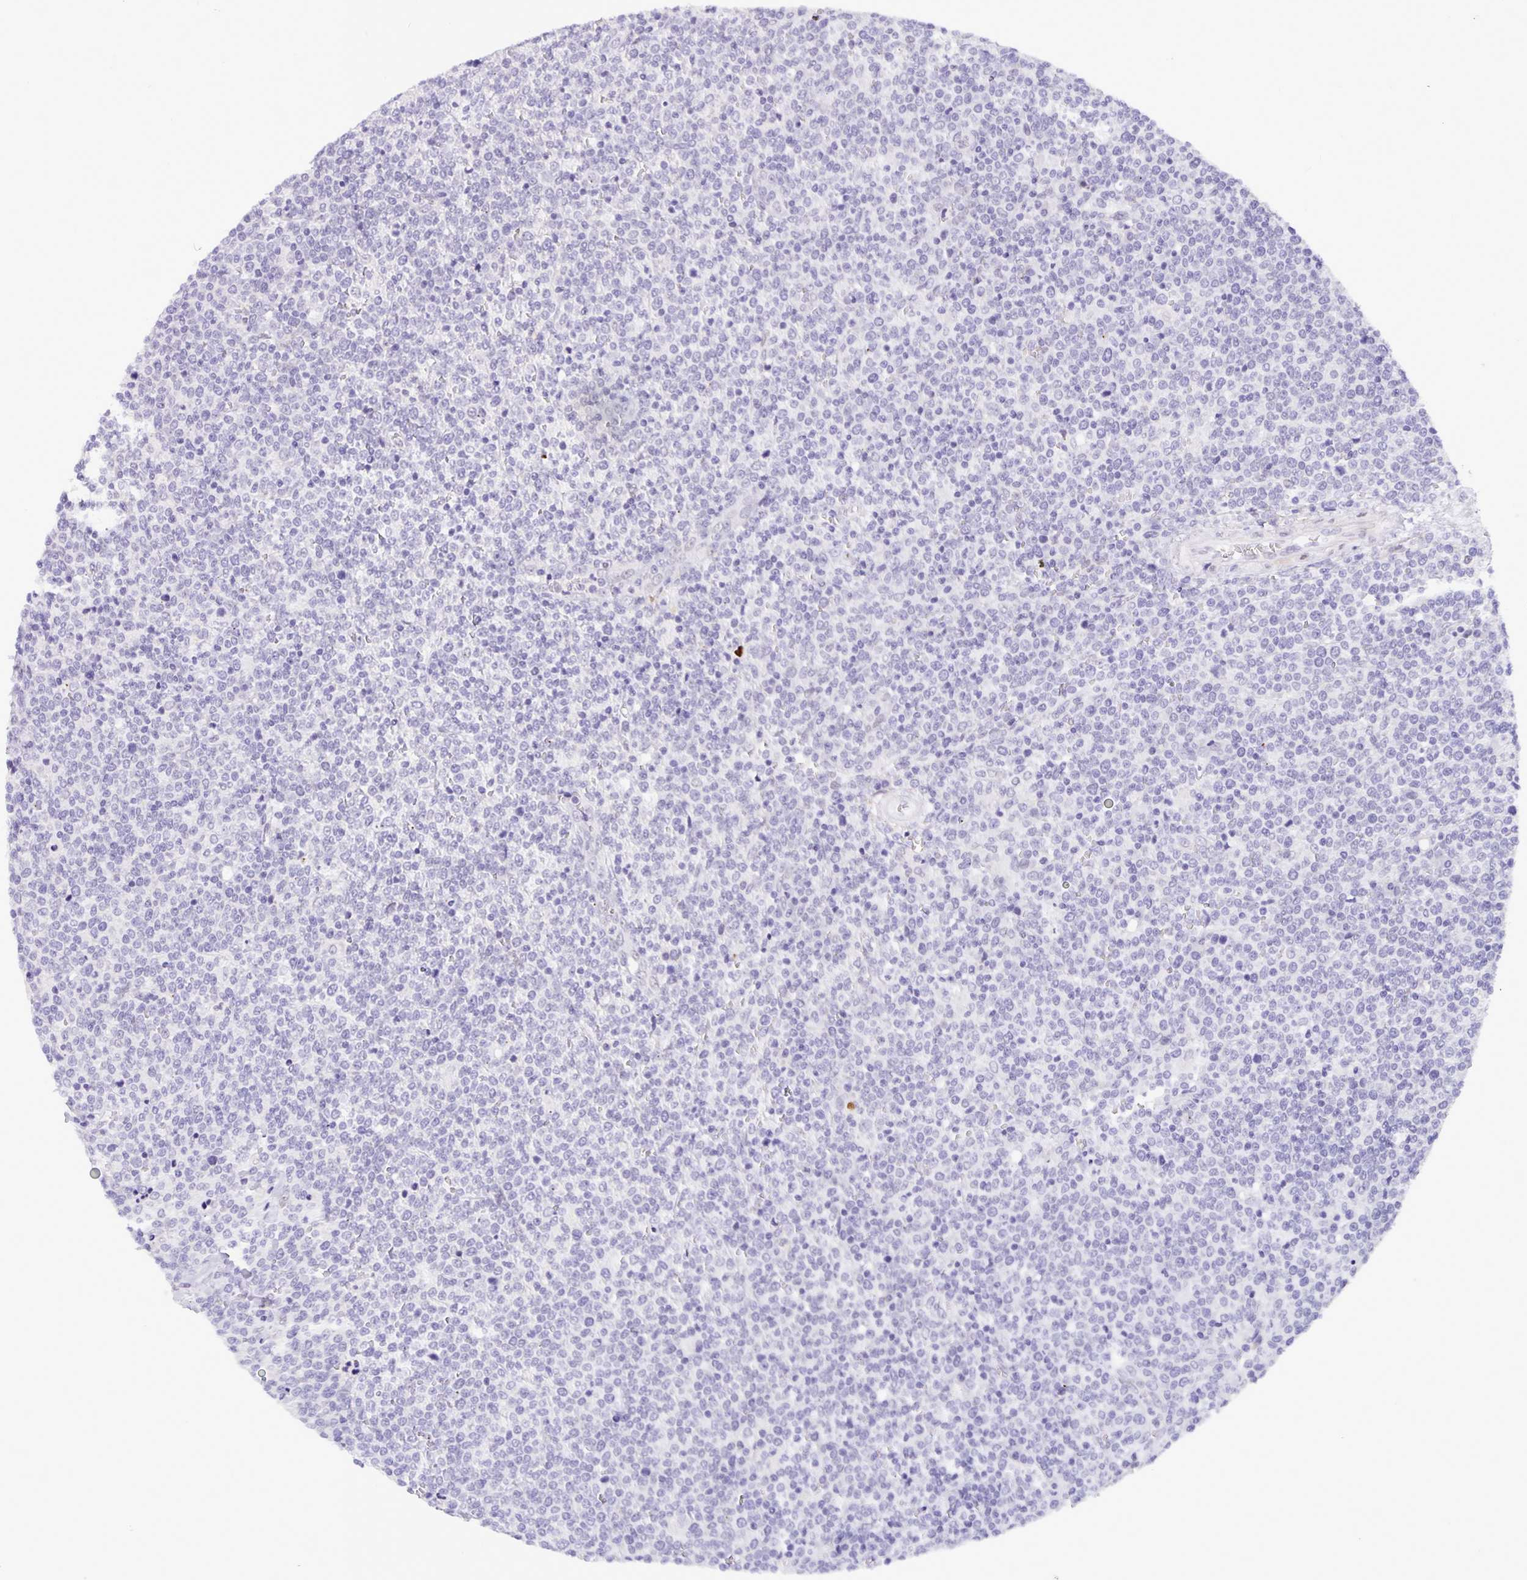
{"staining": {"intensity": "negative", "quantity": "none", "location": "none"}, "tissue": "lymphoma", "cell_type": "Tumor cells", "image_type": "cancer", "snomed": [{"axis": "morphology", "description": "Malignant lymphoma, non-Hodgkin's type, High grade"}, {"axis": "topography", "description": "Lymph node"}], "caption": "DAB immunohistochemical staining of lymphoma shows no significant expression in tumor cells.", "gene": "FOSL2", "patient": {"sex": "male", "age": 61}}